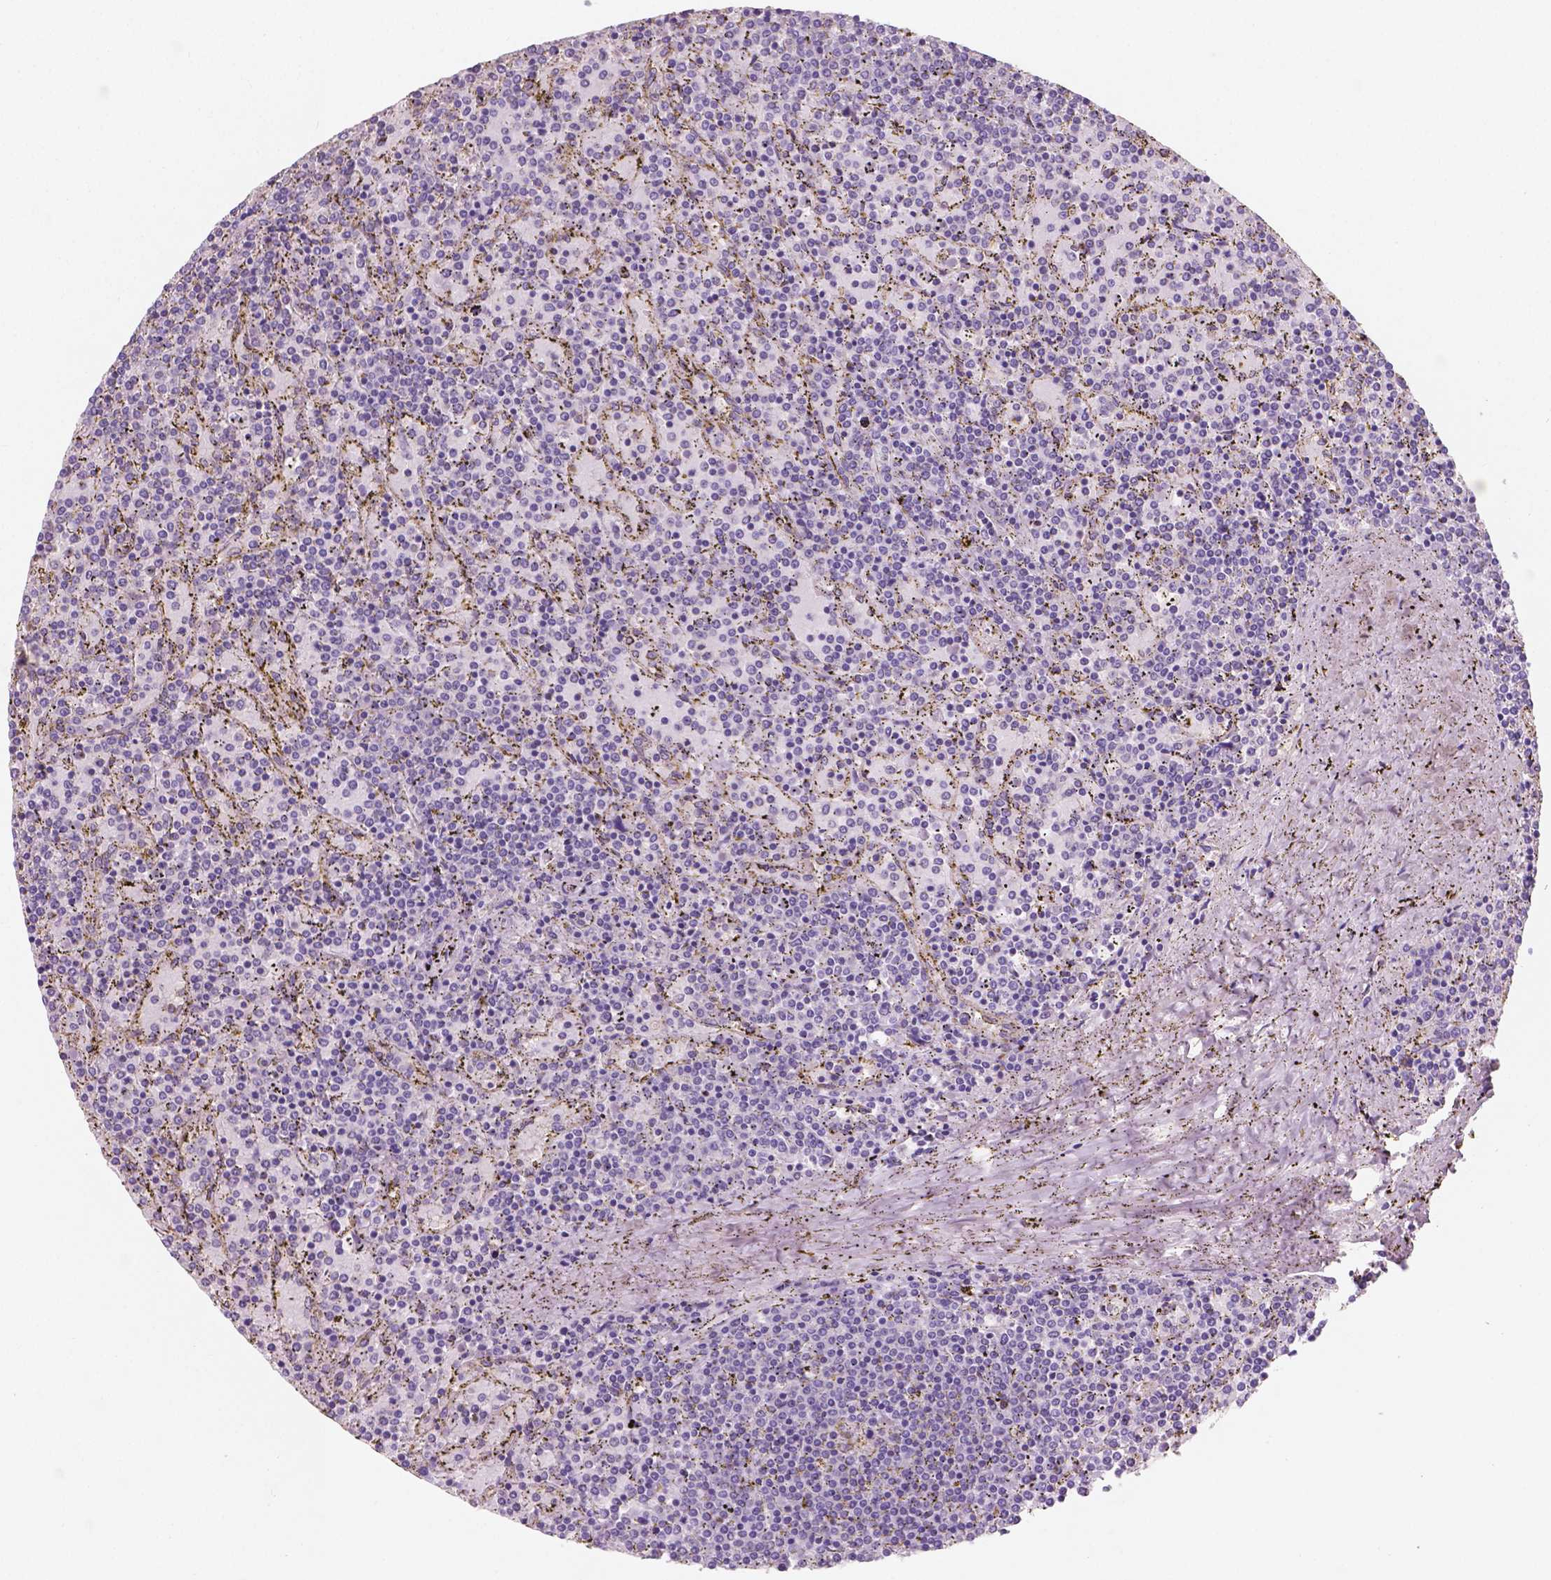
{"staining": {"intensity": "negative", "quantity": "none", "location": "none"}, "tissue": "lymphoma", "cell_type": "Tumor cells", "image_type": "cancer", "snomed": [{"axis": "morphology", "description": "Malignant lymphoma, non-Hodgkin's type, Low grade"}, {"axis": "topography", "description": "Spleen"}], "caption": "Immunohistochemistry of low-grade malignant lymphoma, non-Hodgkin's type reveals no positivity in tumor cells. (Stains: DAB (3,3'-diaminobenzidine) immunohistochemistry with hematoxylin counter stain, Microscopy: brightfield microscopy at high magnification).", "gene": "SBSN", "patient": {"sex": "female", "age": 77}}